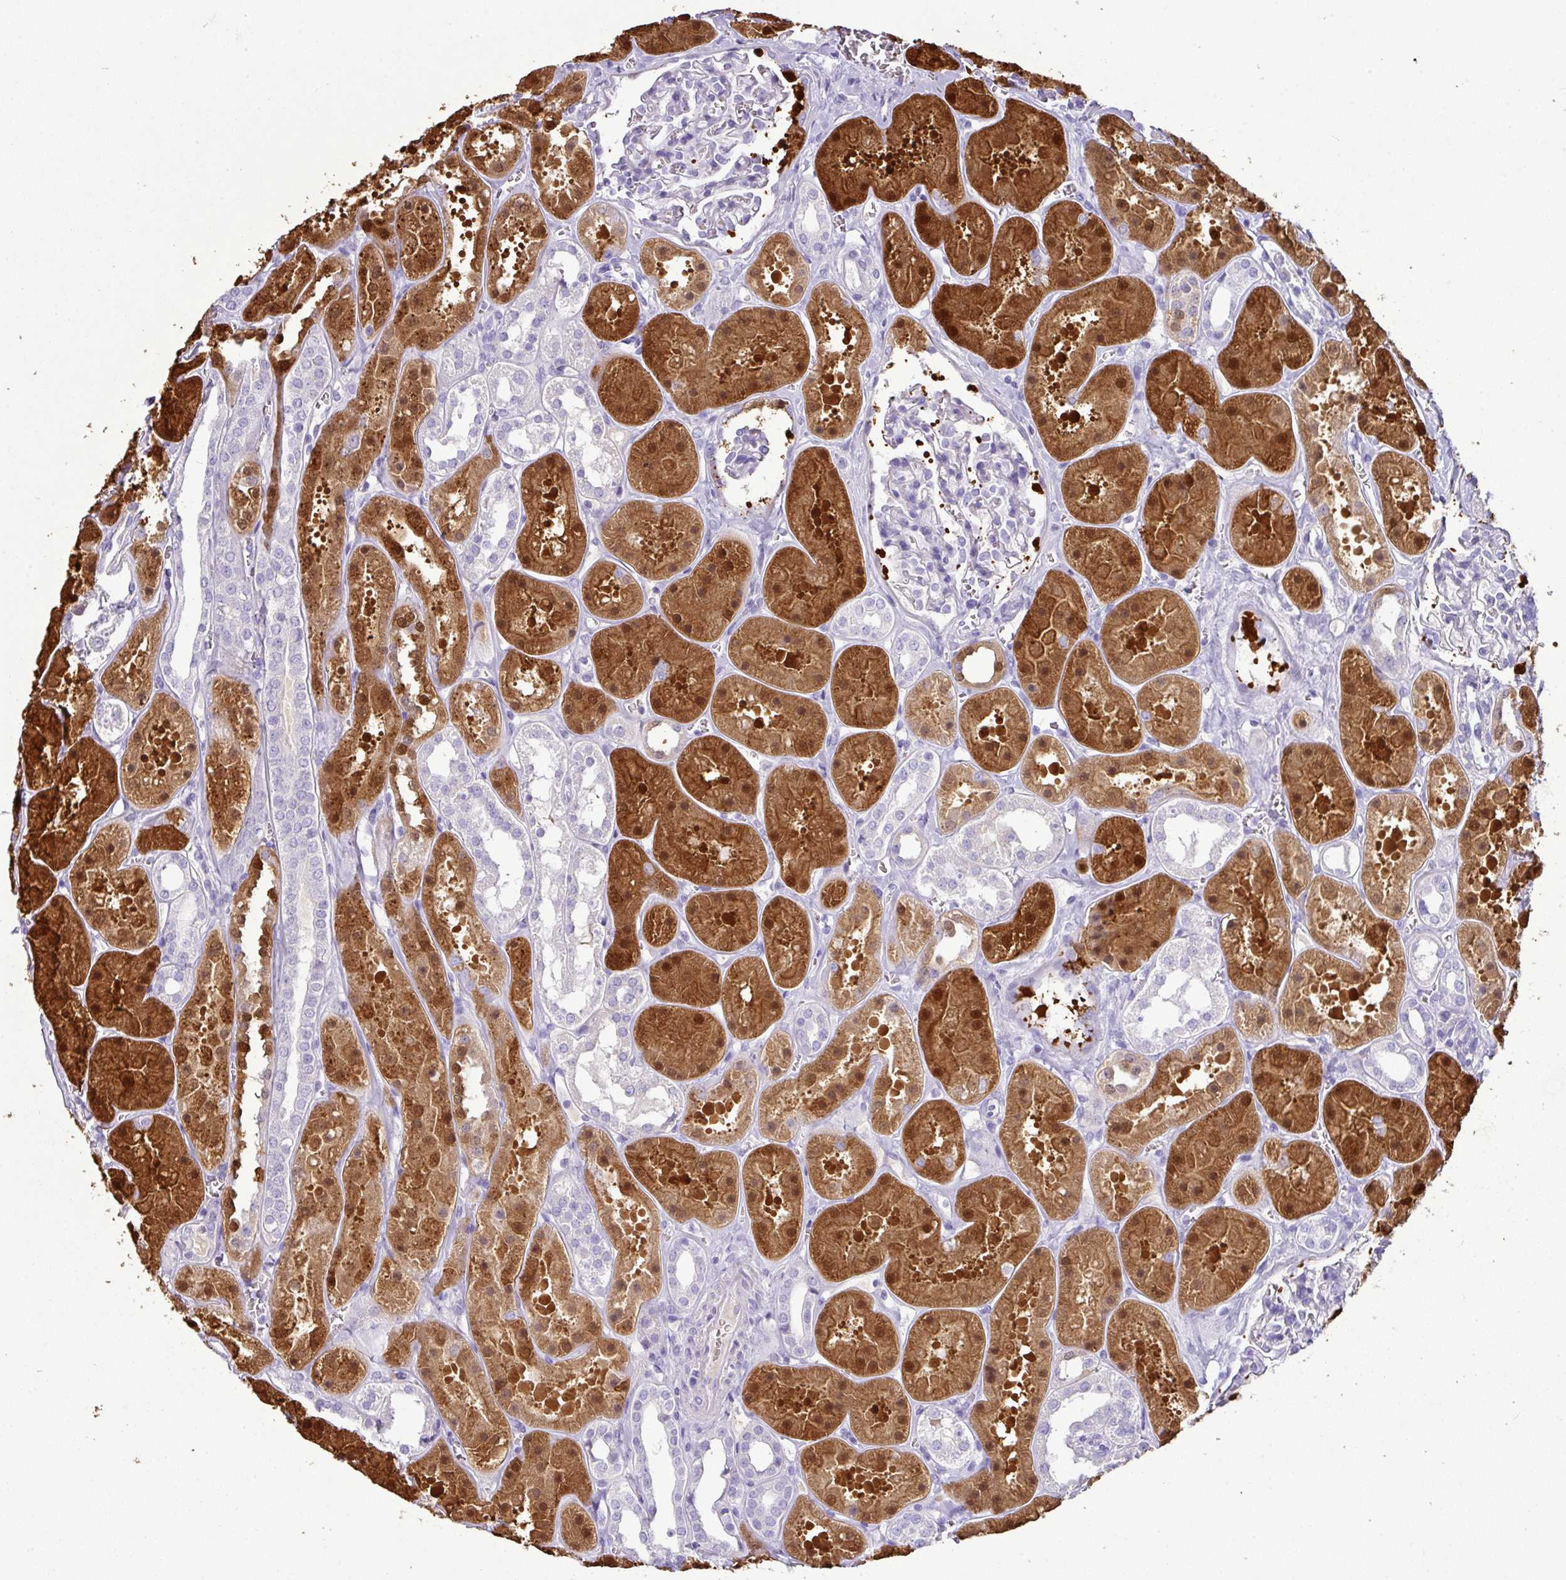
{"staining": {"intensity": "negative", "quantity": "none", "location": "none"}, "tissue": "kidney", "cell_type": "Cells in glomeruli", "image_type": "normal", "snomed": [{"axis": "morphology", "description": "Normal tissue, NOS"}, {"axis": "topography", "description": "Kidney"}], "caption": "Cells in glomeruli show no significant positivity in benign kidney.", "gene": "GSTA1", "patient": {"sex": "female", "age": 41}}